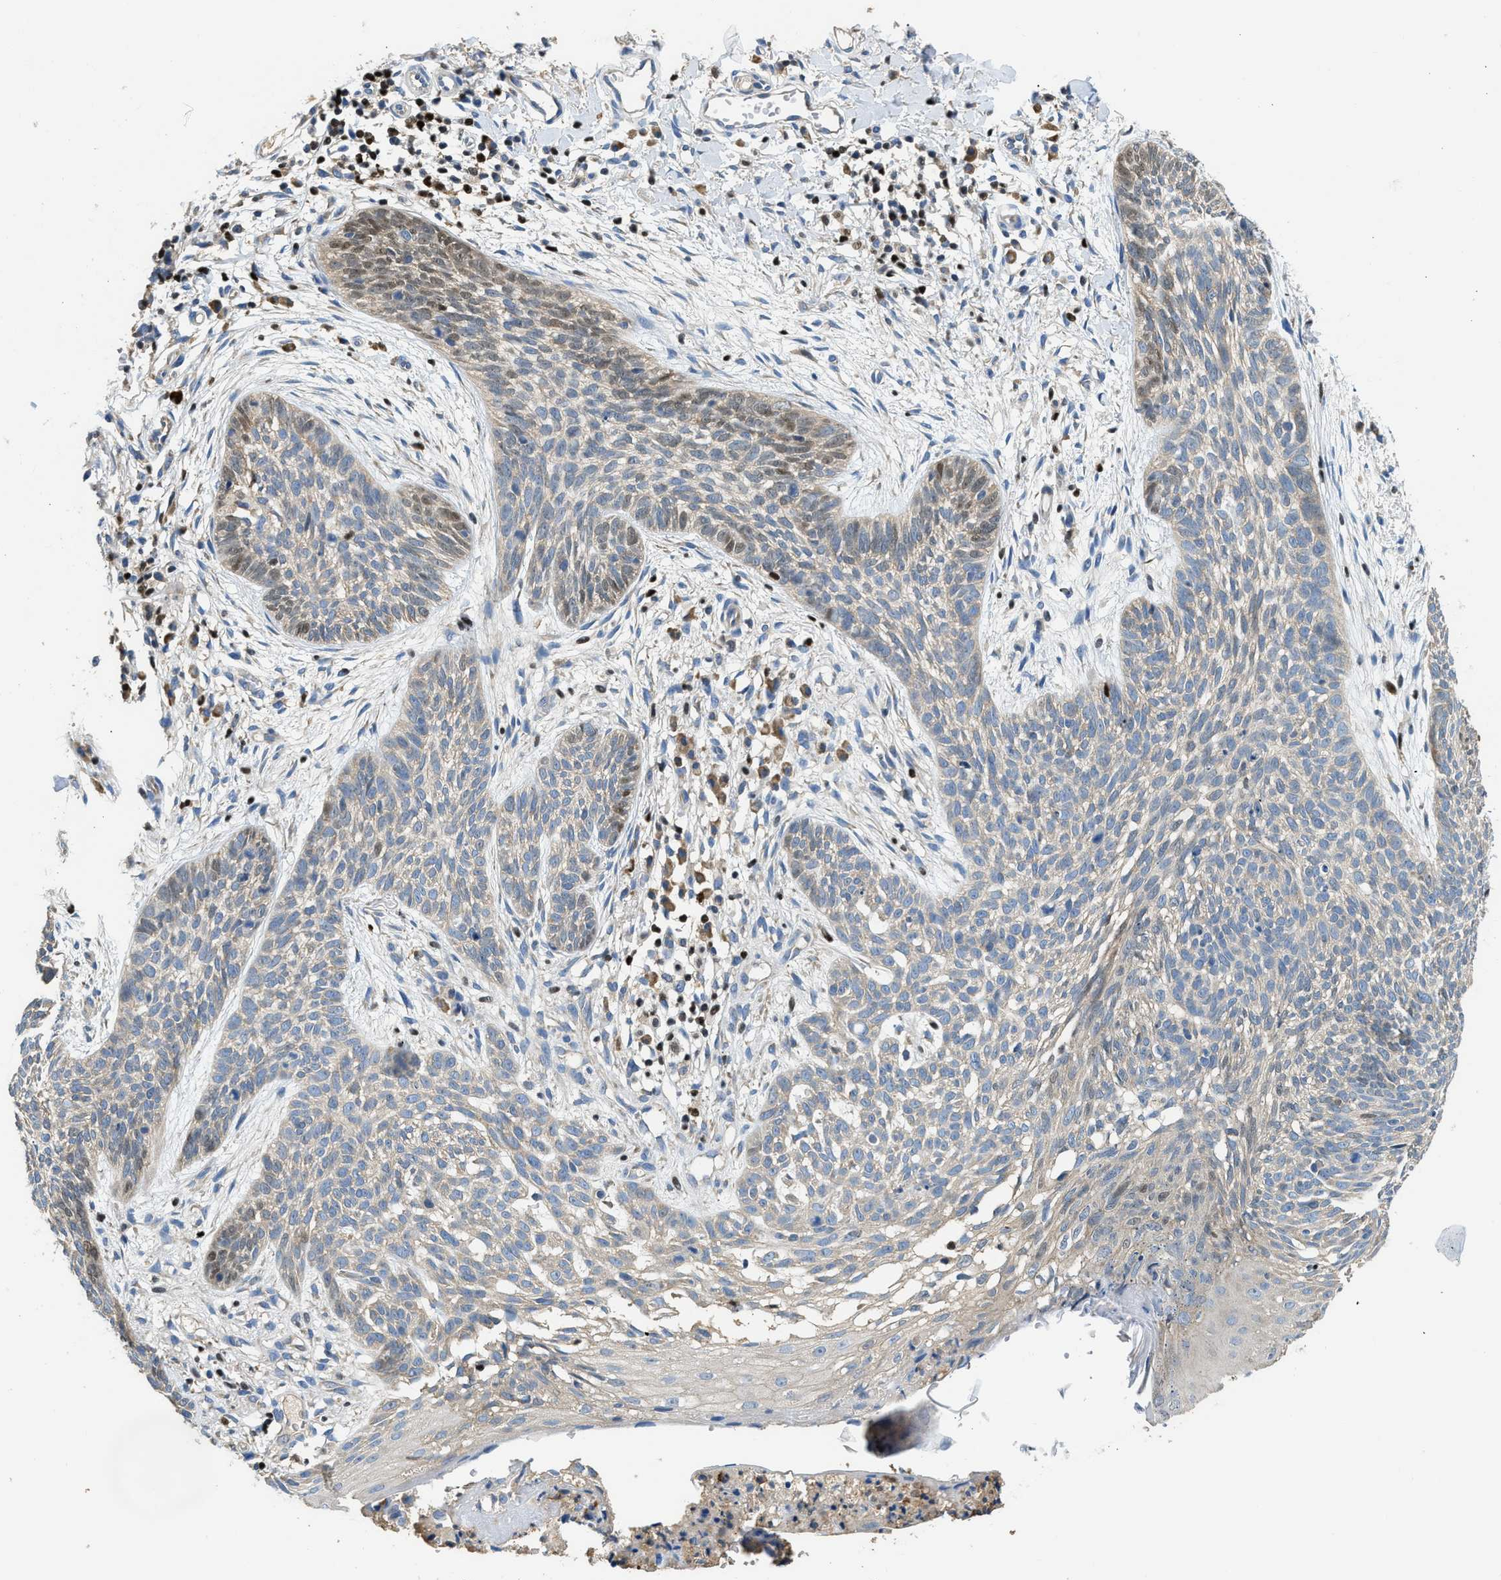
{"staining": {"intensity": "weak", "quantity": "<25%", "location": "nuclear"}, "tissue": "skin cancer", "cell_type": "Tumor cells", "image_type": "cancer", "snomed": [{"axis": "morphology", "description": "Basal cell carcinoma"}, {"axis": "topography", "description": "Skin"}], "caption": "Human skin basal cell carcinoma stained for a protein using immunohistochemistry (IHC) shows no staining in tumor cells.", "gene": "TOX", "patient": {"sex": "female", "age": 59}}